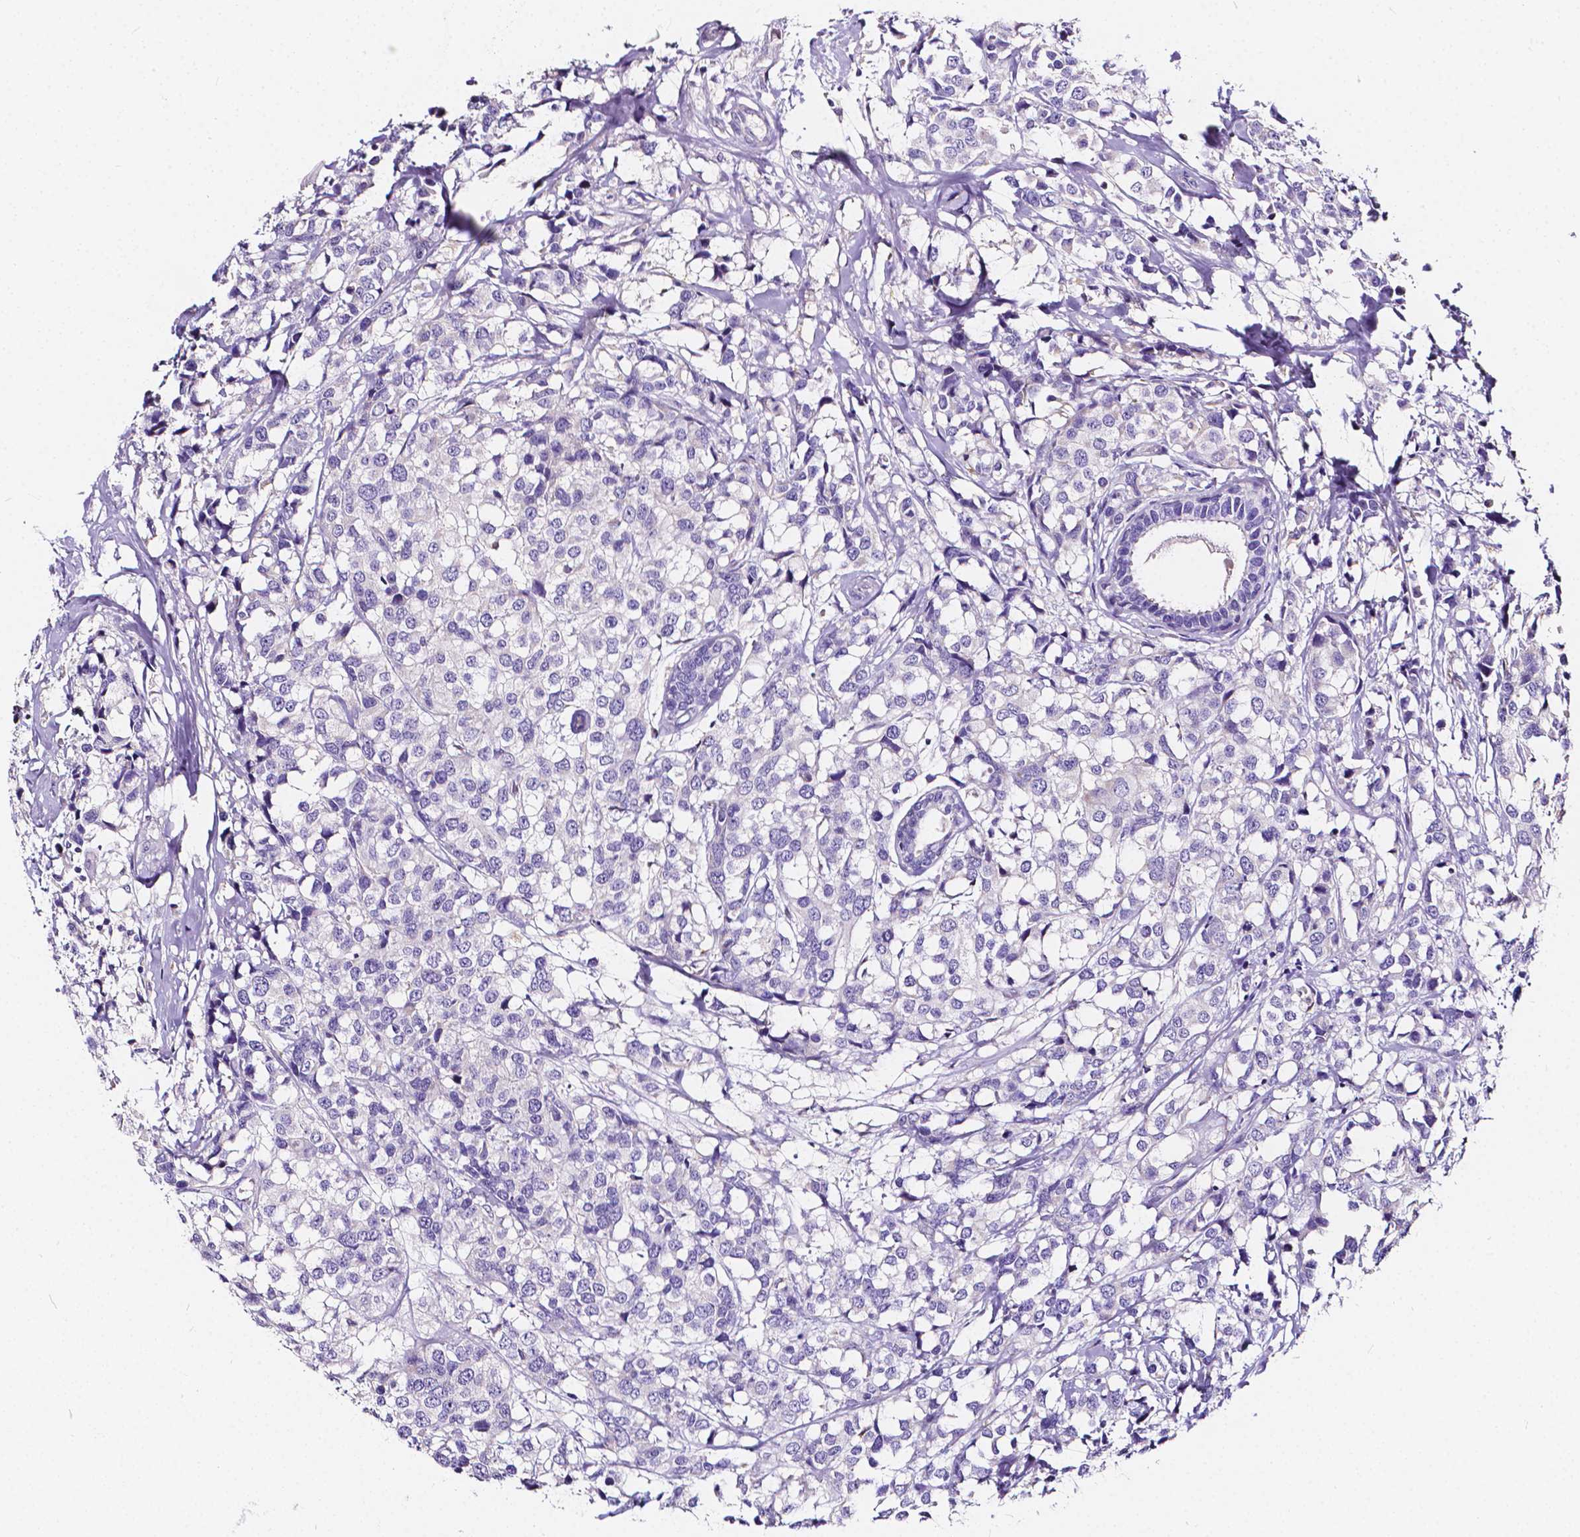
{"staining": {"intensity": "negative", "quantity": "none", "location": "none"}, "tissue": "breast cancer", "cell_type": "Tumor cells", "image_type": "cancer", "snomed": [{"axis": "morphology", "description": "Lobular carcinoma"}, {"axis": "topography", "description": "Breast"}], "caption": "Immunohistochemical staining of breast cancer displays no significant expression in tumor cells.", "gene": "CLSTN2", "patient": {"sex": "female", "age": 59}}